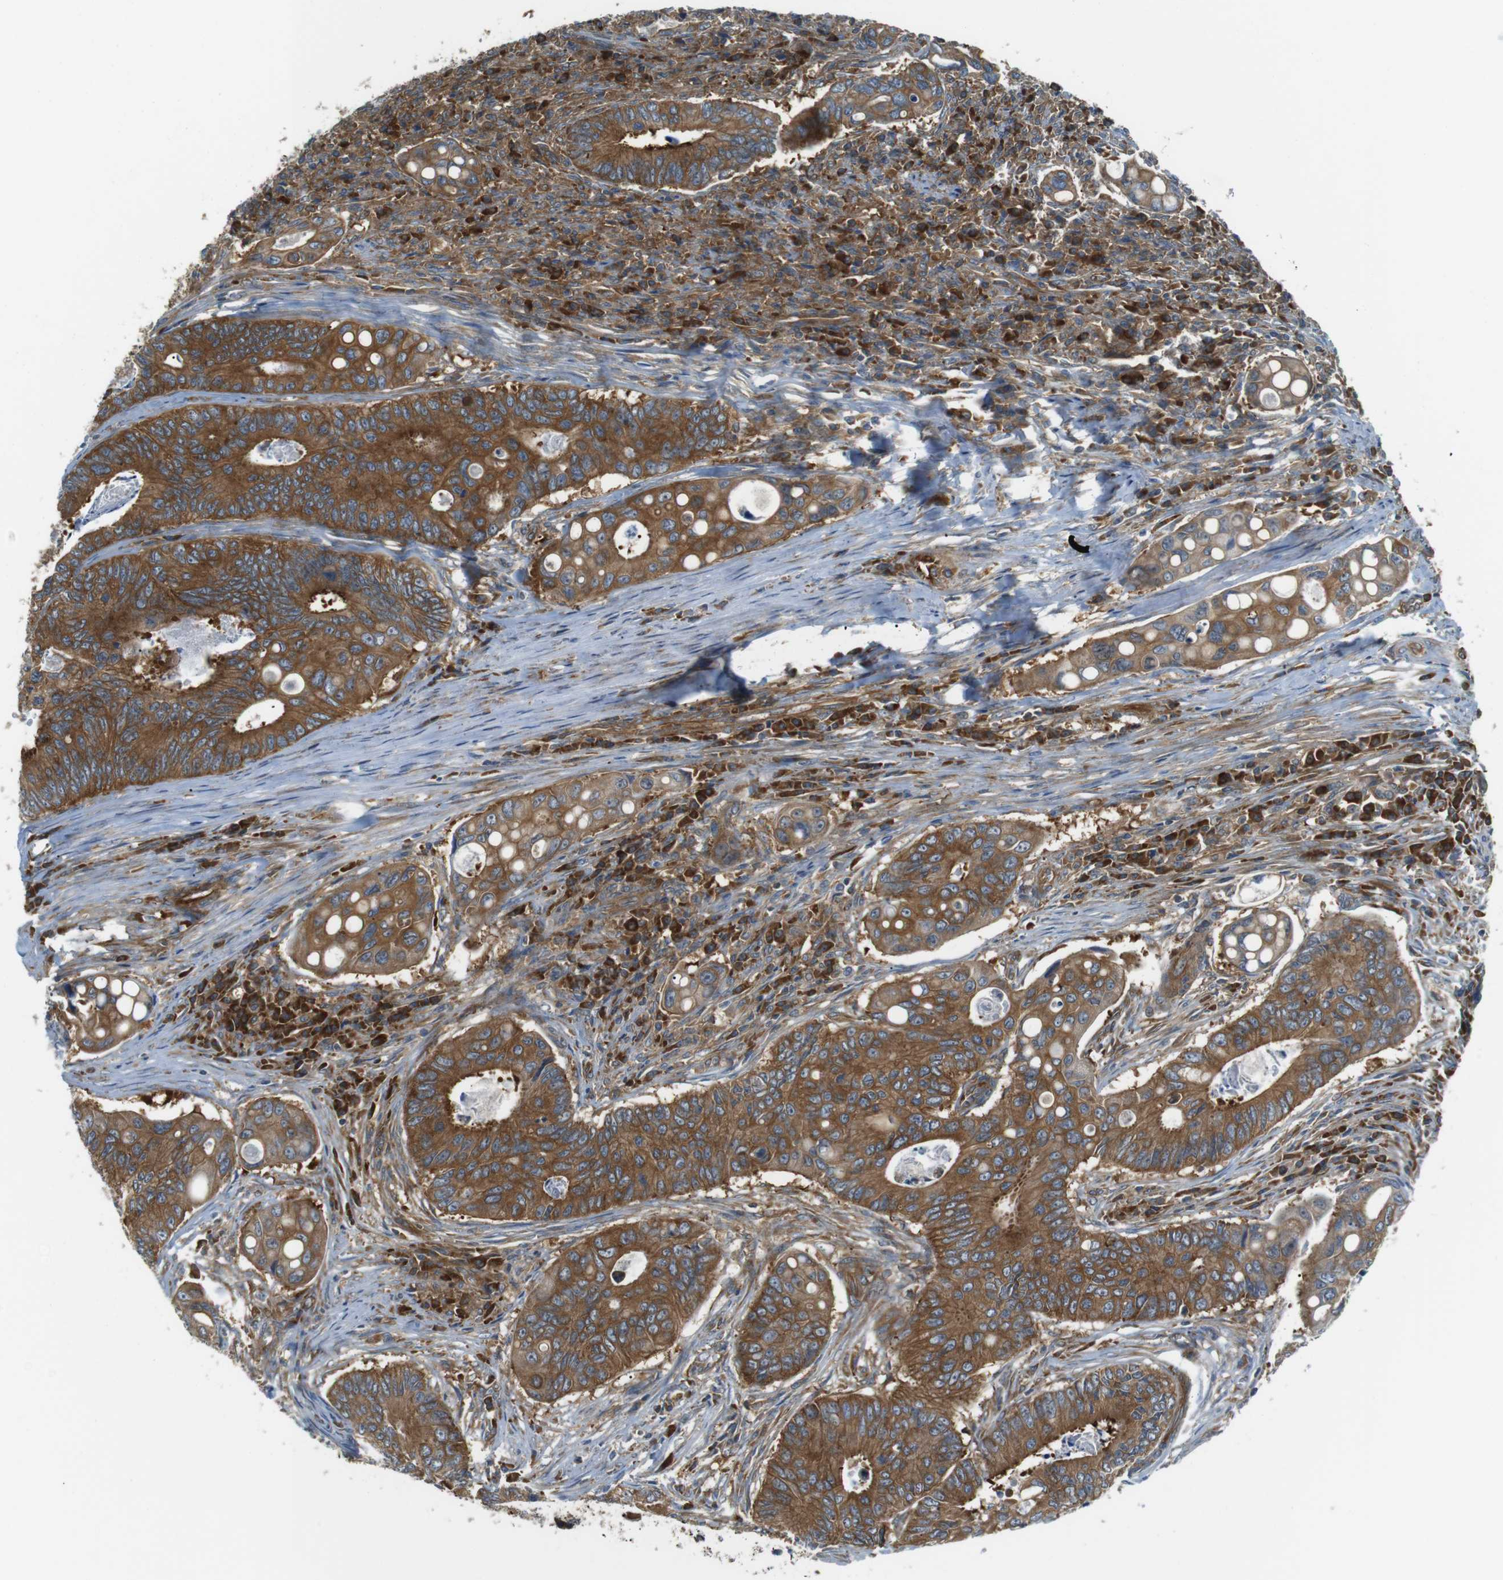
{"staining": {"intensity": "moderate", "quantity": ">75%", "location": "cytoplasmic/membranous"}, "tissue": "colorectal cancer", "cell_type": "Tumor cells", "image_type": "cancer", "snomed": [{"axis": "morphology", "description": "Inflammation, NOS"}, {"axis": "morphology", "description": "Adenocarcinoma, NOS"}, {"axis": "topography", "description": "Colon"}], "caption": "Colorectal adenocarcinoma stained for a protein (brown) exhibits moderate cytoplasmic/membranous positive expression in approximately >75% of tumor cells.", "gene": "TSC1", "patient": {"sex": "male", "age": 72}}